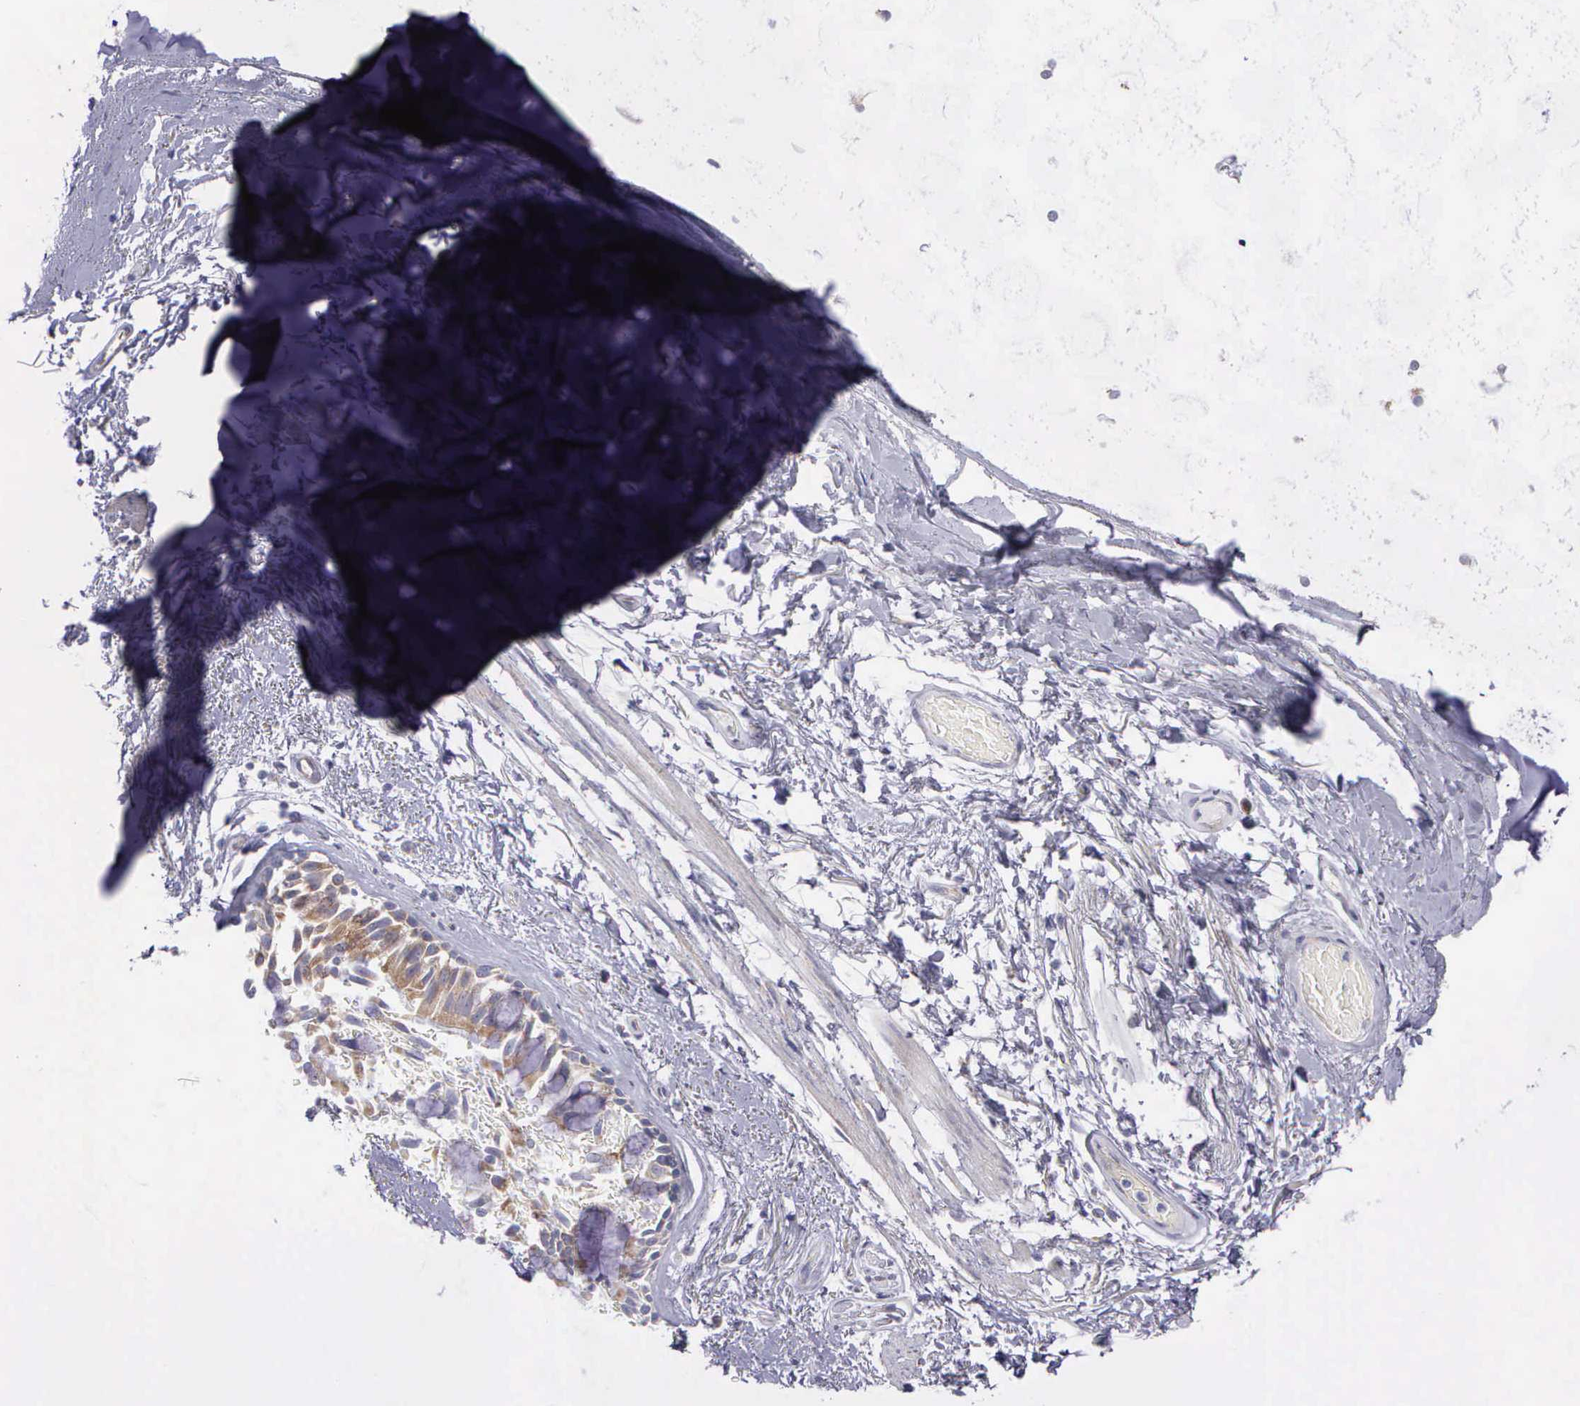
{"staining": {"intensity": "negative", "quantity": "none", "location": "none"}, "tissue": "adipose tissue", "cell_type": "Adipocytes", "image_type": "normal", "snomed": [{"axis": "morphology", "description": "Normal tissue, NOS"}, {"axis": "topography", "description": "Cartilage tissue"}, {"axis": "topography", "description": "Lung"}], "caption": "High power microscopy micrograph of an immunohistochemistry (IHC) micrograph of unremarkable adipose tissue, revealing no significant staining in adipocytes. (DAB immunohistochemistry (IHC), high magnification).", "gene": "SYNJ2BP", "patient": {"sex": "male", "age": 65}}